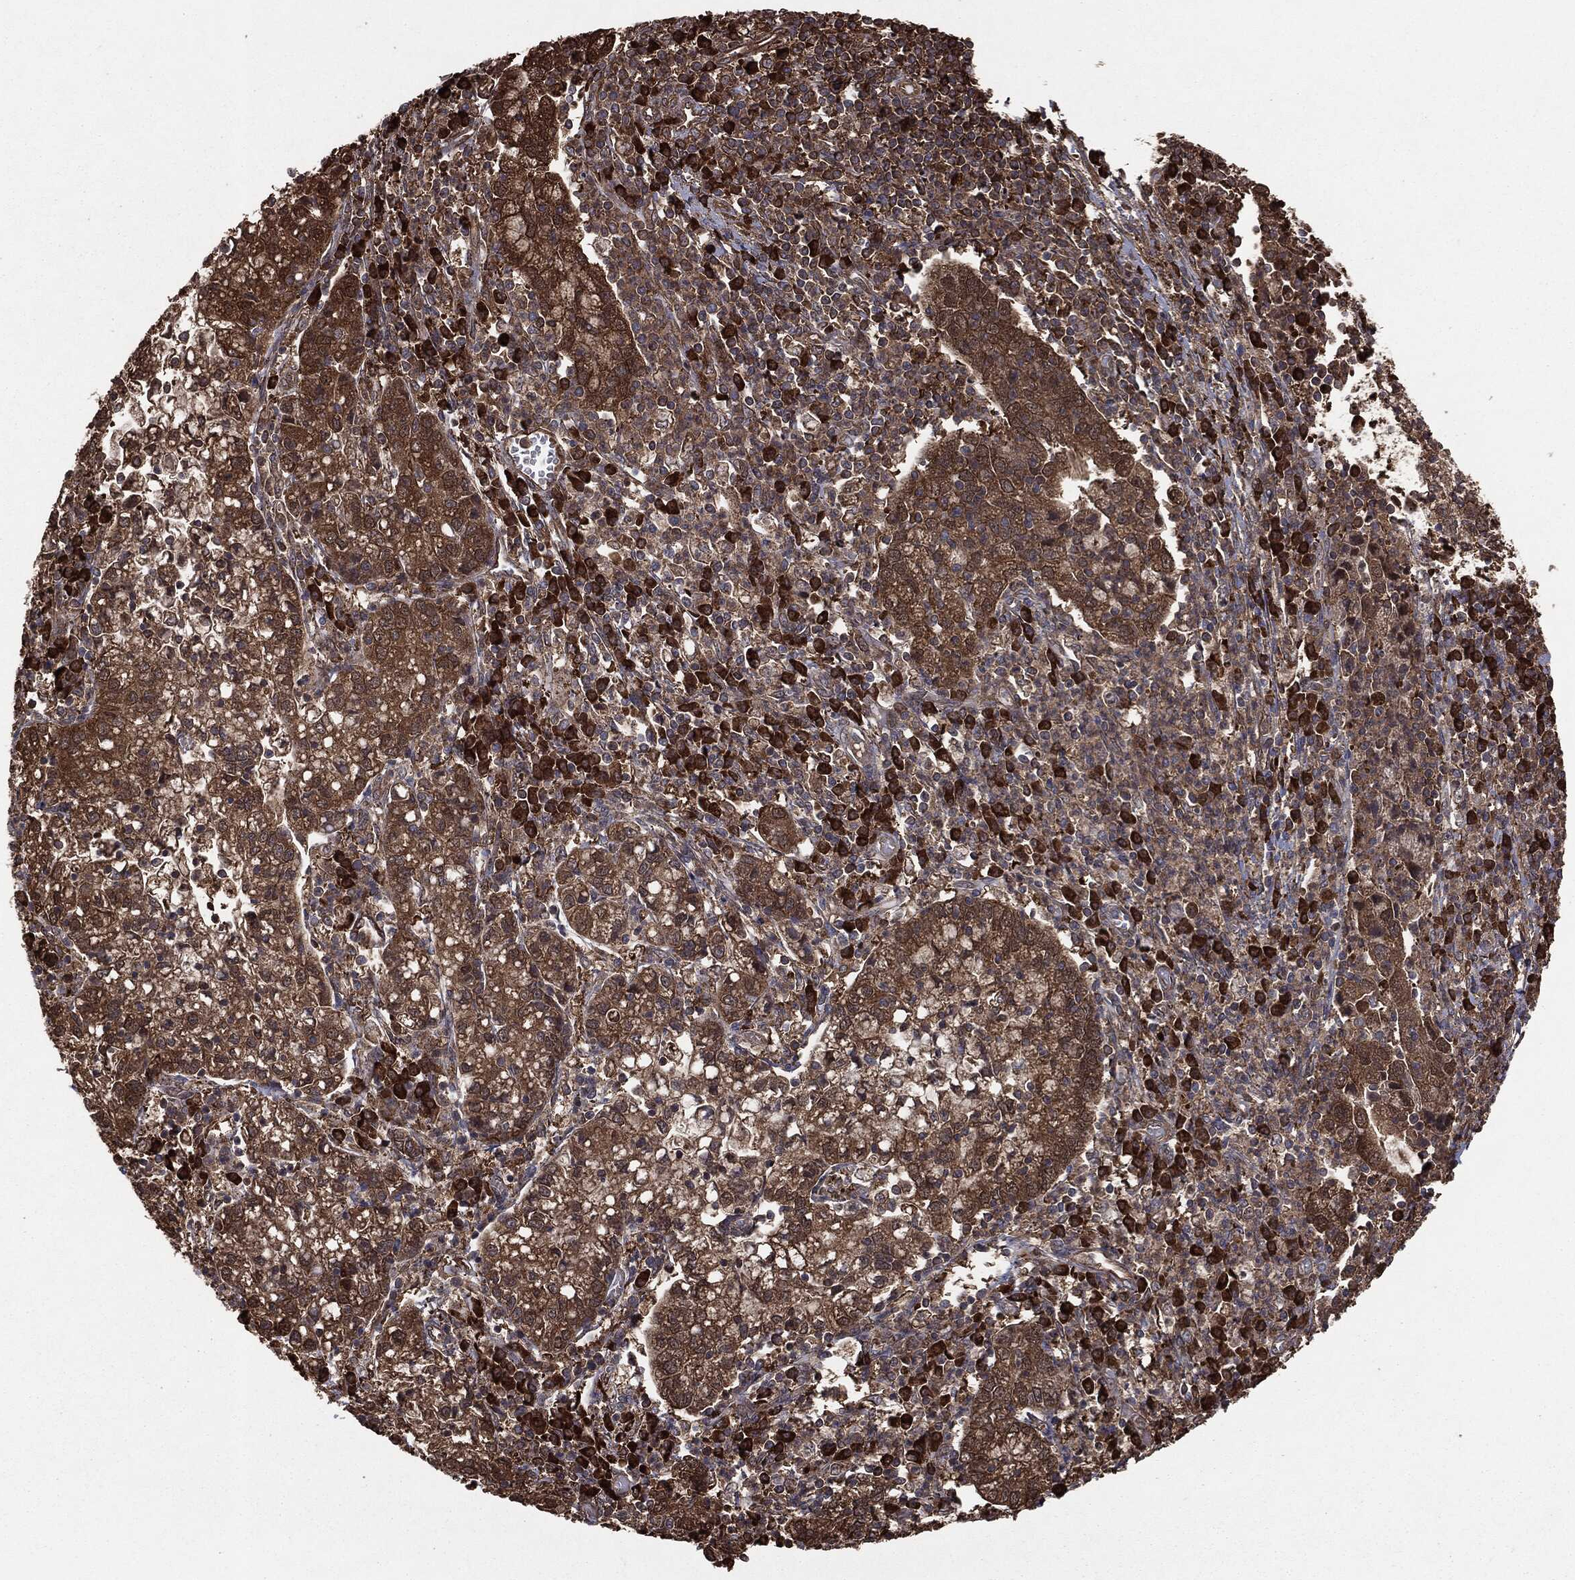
{"staining": {"intensity": "strong", "quantity": ">75%", "location": "cytoplasmic/membranous"}, "tissue": "cervical cancer", "cell_type": "Tumor cells", "image_type": "cancer", "snomed": [{"axis": "morphology", "description": "Normal tissue, NOS"}, {"axis": "morphology", "description": "Adenocarcinoma, NOS"}, {"axis": "topography", "description": "Cervix"}], "caption": "The image reveals immunohistochemical staining of cervical cancer (adenocarcinoma). There is strong cytoplasmic/membranous positivity is identified in about >75% of tumor cells. The staining was performed using DAB, with brown indicating positive protein expression. Nuclei are stained blue with hematoxylin.", "gene": "NME1", "patient": {"sex": "female", "age": 44}}